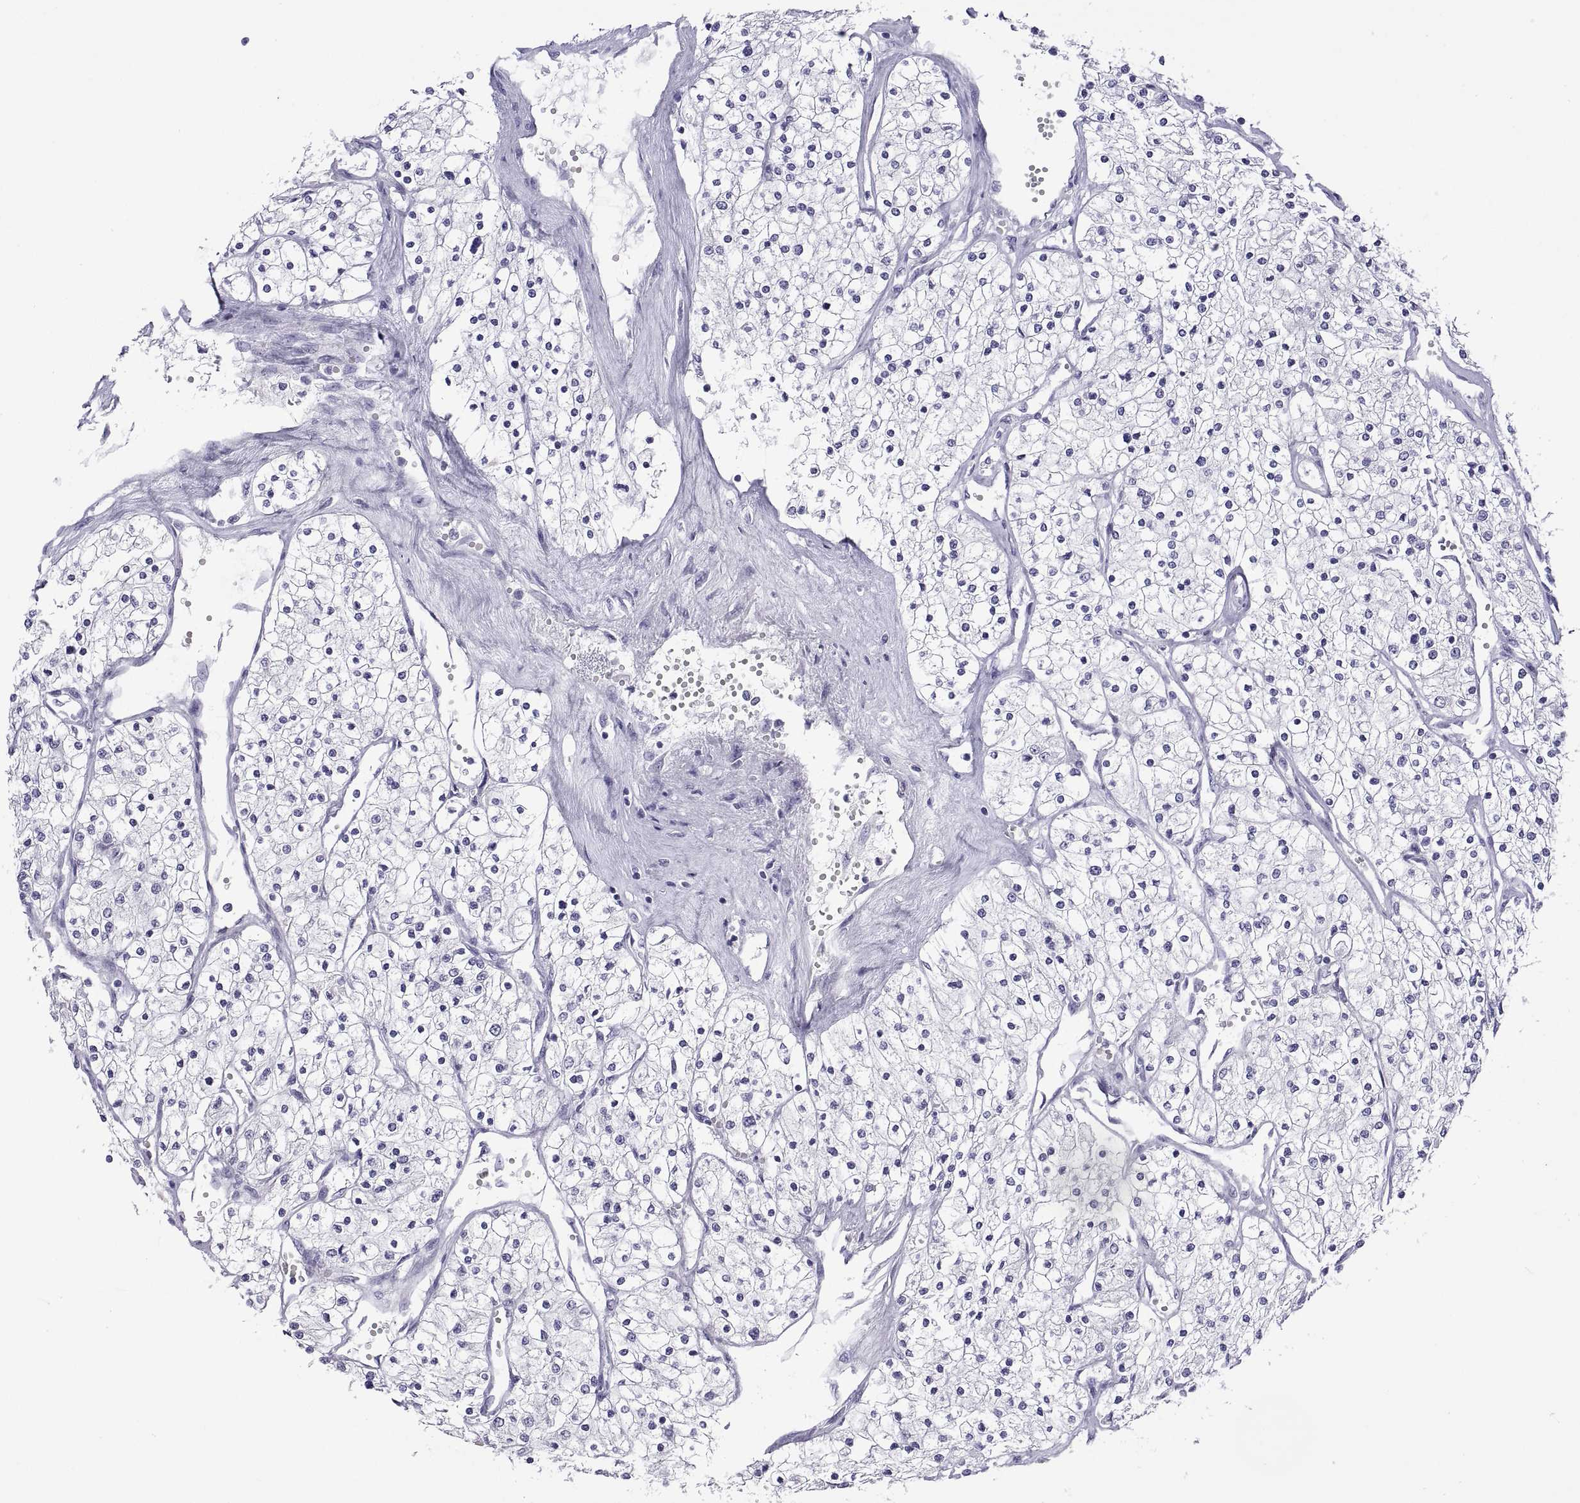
{"staining": {"intensity": "negative", "quantity": "none", "location": "none"}, "tissue": "renal cancer", "cell_type": "Tumor cells", "image_type": "cancer", "snomed": [{"axis": "morphology", "description": "Adenocarcinoma, NOS"}, {"axis": "topography", "description": "Kidney"}], "caption": "This is a micrograph of IHC staining of renal cancer (adenocarcinoma), which shows no staining in tumor cells. The staining is performed using DAB (3,3'-diaminobenzidine) brown chromogen with nuclei counter-stained in using hematoxylin.", "gene": "VSX2", "patient": {"sex": "male", "age": 80}}